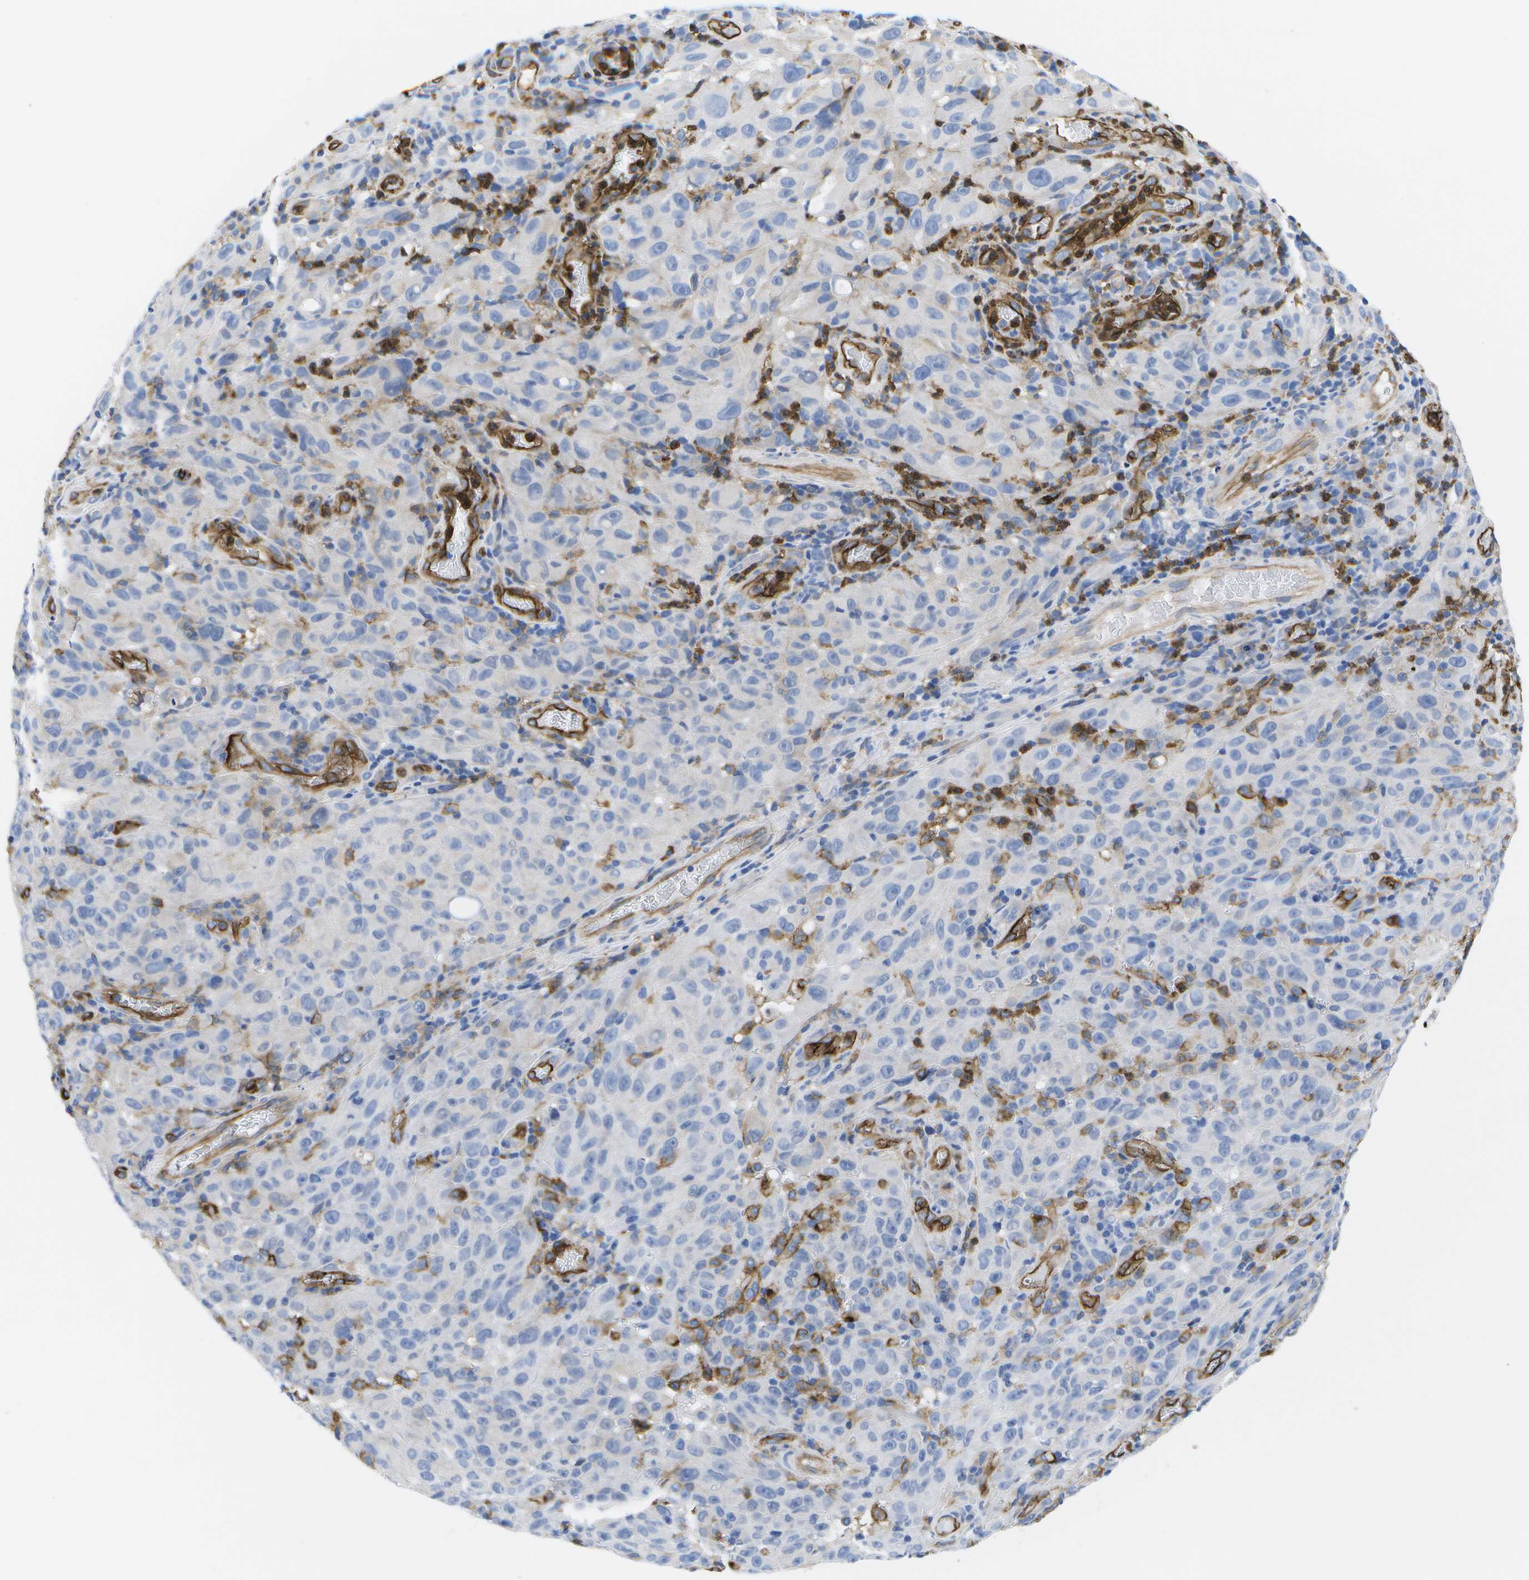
{"staining": {"intensity": "negative", "quantity": "none", "location": "none"}, "tissue": "melanoma", "cell_type": "Tumor cells", "image_type": "cancer", "snomed": [{"axis": "morphology", "description": "Malignant melanoma, NOS"}, {"axis": "topography", "description": "Skin"}], "caption": "An immunohistochemistry image of melanoma is shown. There is no staining in tumor cells of melanoma.", "gene": "DYSF", "patient": {"sex": "female", "age": 82}}